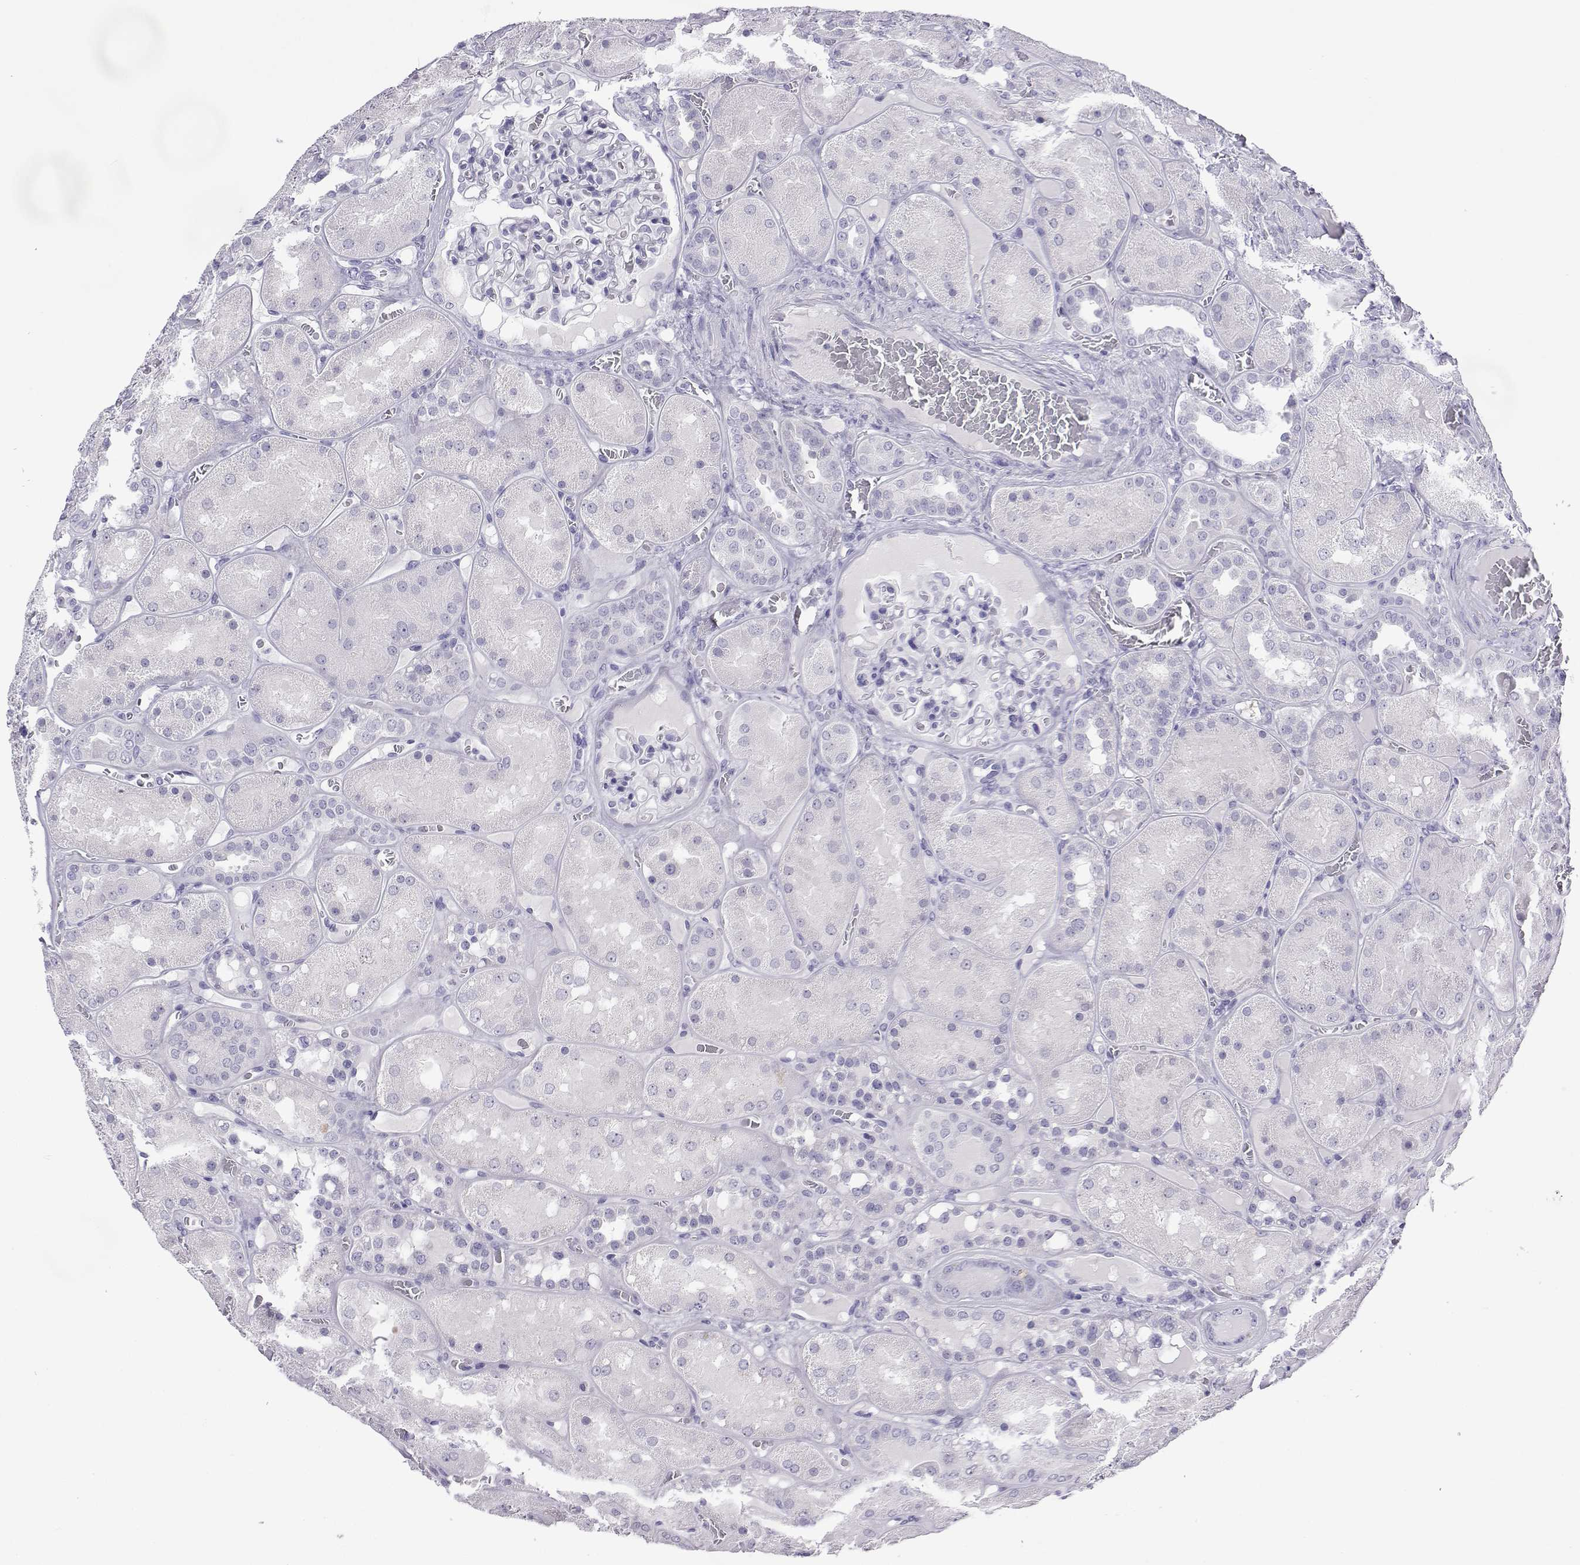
{"staining": {"intensity": "negative", "quantity": "none", "location": "none"}, "tissue": "kidney", "cell_type": "Cells in glomeruli", "image_type": "normal", "snomed": [{"axis": "morphology", "description": "Normal tissue, NOS"}, {"axis": "topography", "description": "Kidney"}], "caption": "A high-resolution photomicrograph shows immunohistochemistry (IHC) staining of normal kidney, which reveals no significant expression in cells in glomeruli. (DAB immunohistochemistry, high magnification).", "gene": "ACTL7A", "patient": {"sex": "male", "age": 73}}